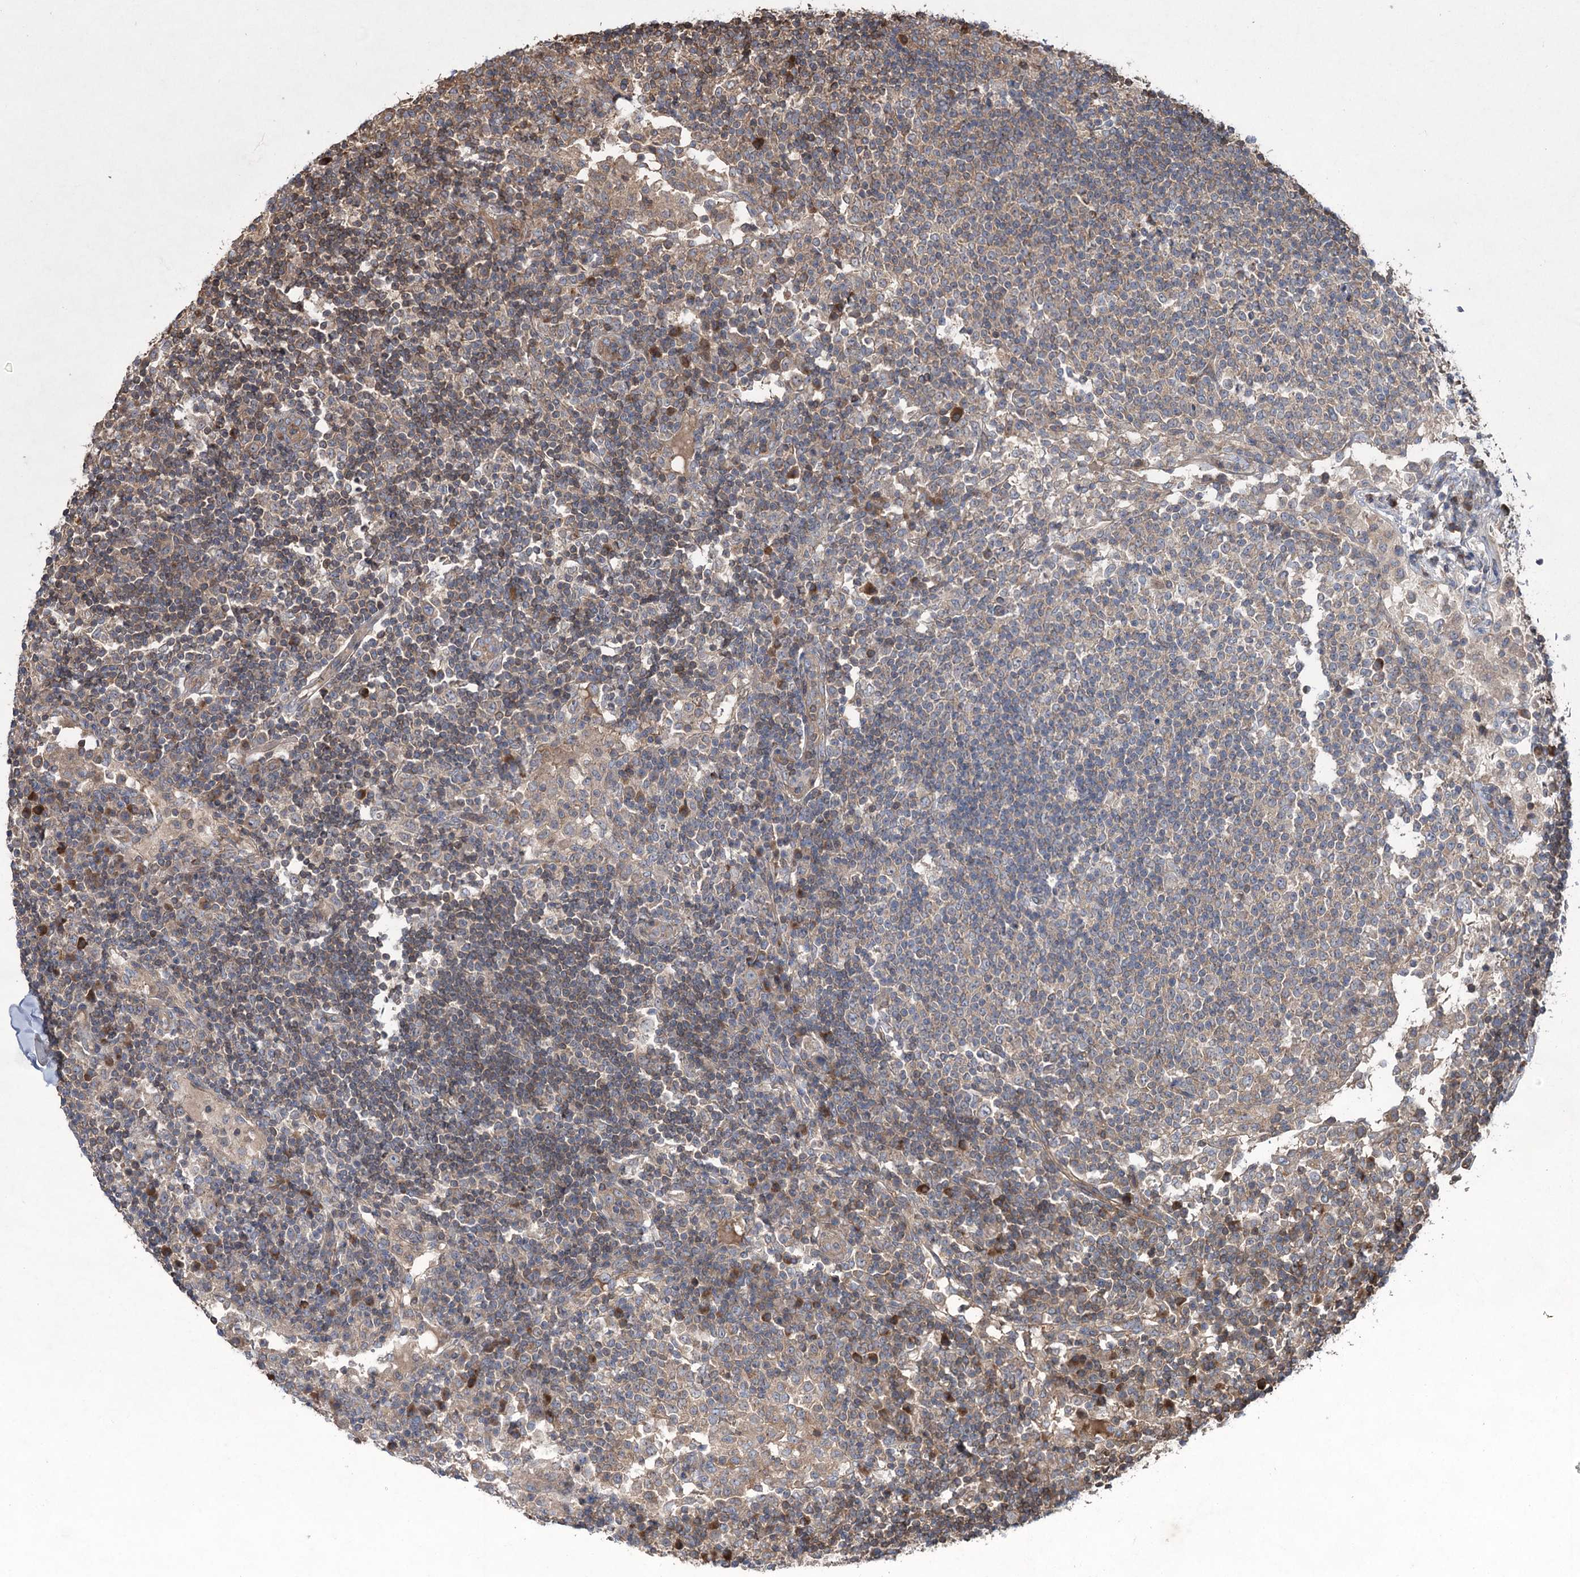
{"staining": {"intensity": "moderate", "quantity": "<25%", "location": "cytoplasmic/membranous"}, "tissue": "lymph node", "cell_type": "Non-germinal center cells", "image_type": "normal", "snomed": [{"axis": "morphology", "description": "Normal tissue, NOS"}, {"axis": "topography", "description": "Lymph node"}], "caption": "The immunohistochemical stain labels moderate cytoplasmic/membranous expression in non-germinal center cells of normal lymph node.", "gene": "LARS2", "patient": {"sex": "female", "age": 53}}